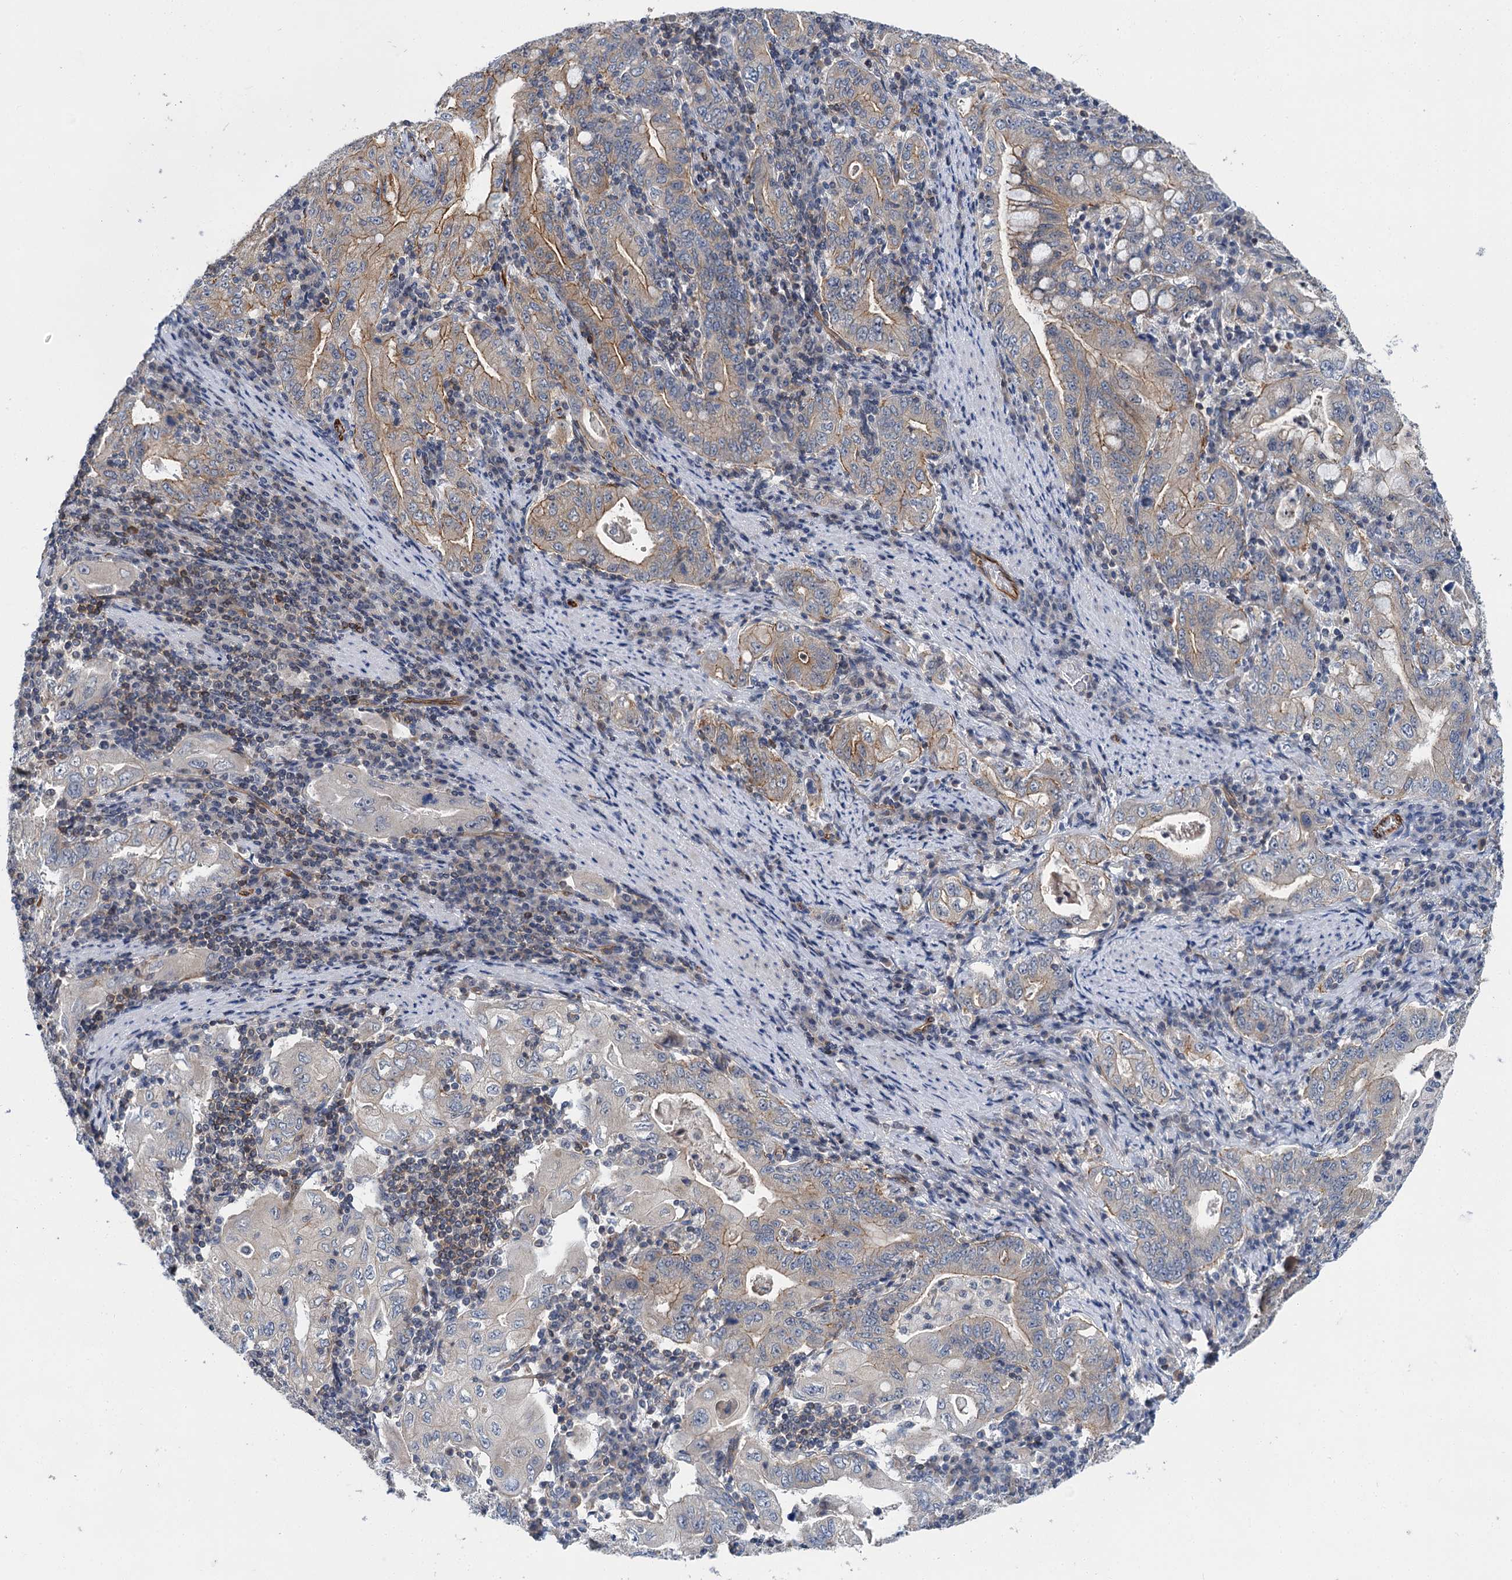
{"staining": {"intensity": "moderate", "quantity": "25%-75%", "location": "cytoplasmic/membranous"}, "tissue": "stomach cancer", "cell_type": "Tumor cells", "image_type": "cancer", "snomed": [{"axis": "morphology", "description": "Normal tissue, NOS"}, {"axis": "morphology", "description": "Adenocarcinoma, NOS"}, {"axis": "topography", "description": "Esophagus"}, {"axis": "topography", "description": "Stomach, upper"}, {"axis": "topography", "description": "Peripheral nerve tissue"}], "caption": "Stomach cancer (adenocarcinoma) stained with a brown dye exhibits moderate cytoplasmic/membranous positive expression in about 25%-75% of tumor cells.", "gene": "ABLIM1", "patient": {"sex": "male", "age": 62}}